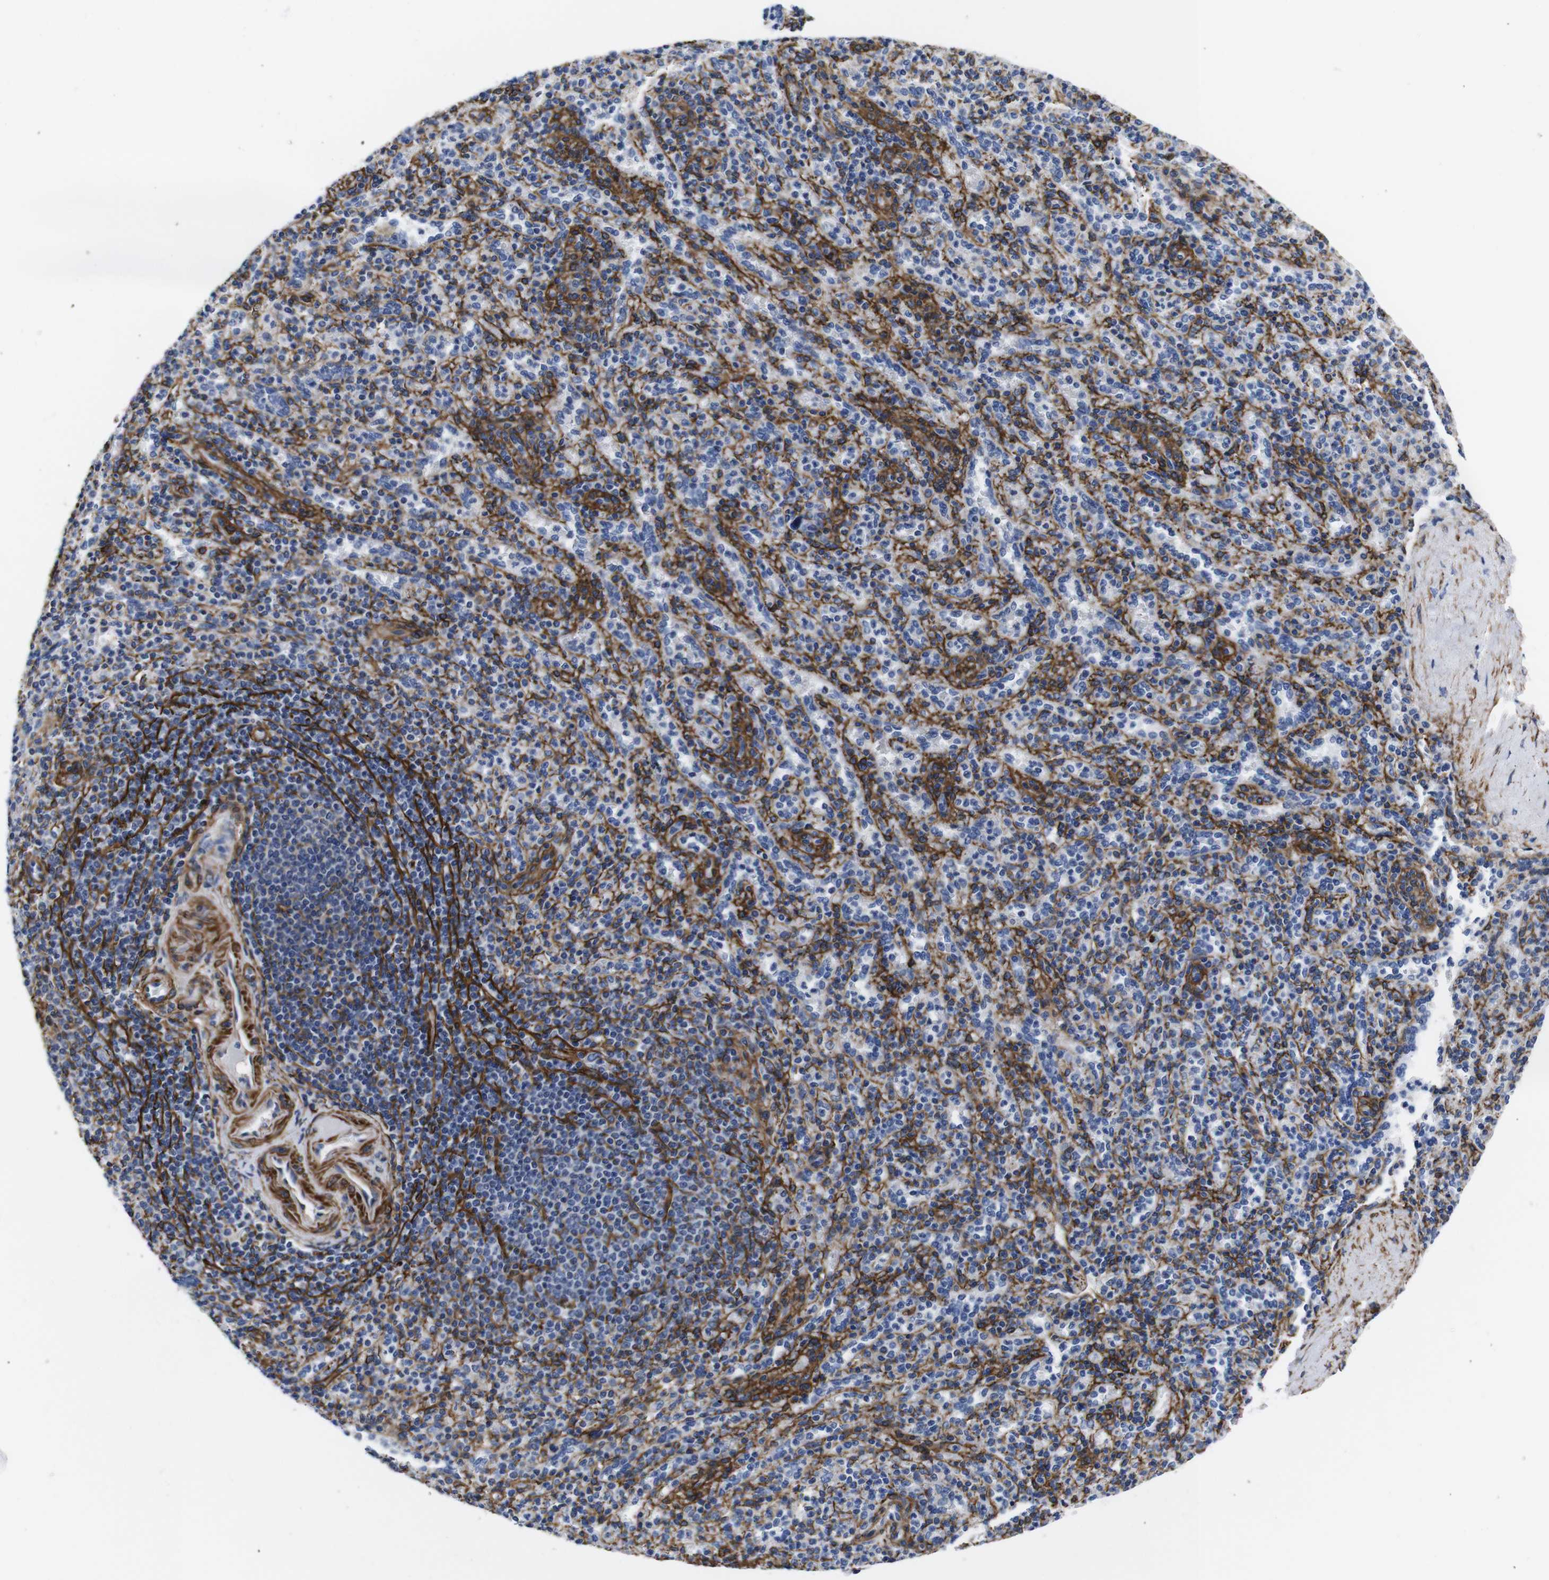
{"staining": {"intensity": "moderate", "quantity": "<25%", "location": "cytoplasmic/membranous"}, "tissue": "spleen", "cell_type": "Cells in red pulp", "image_type": "normal", "snomed": [{"axis": "morphology", "description": "Normal tissue, NOS"}, {"axis": "topography", "description": "Spleen"}], "caption": "Immunohistochemistry (DAB) staining of unremarkable spleen displays moderate cytoplasmic/membranous protein staining in approximately <25% of cells in red pulp. (DAB (3,3'-diaminobenzidine) IHC, brown staining for protein, blue staining for nuclei).", "gene": "WNT10A", "patient": {"sex": "male", "age": 36}}